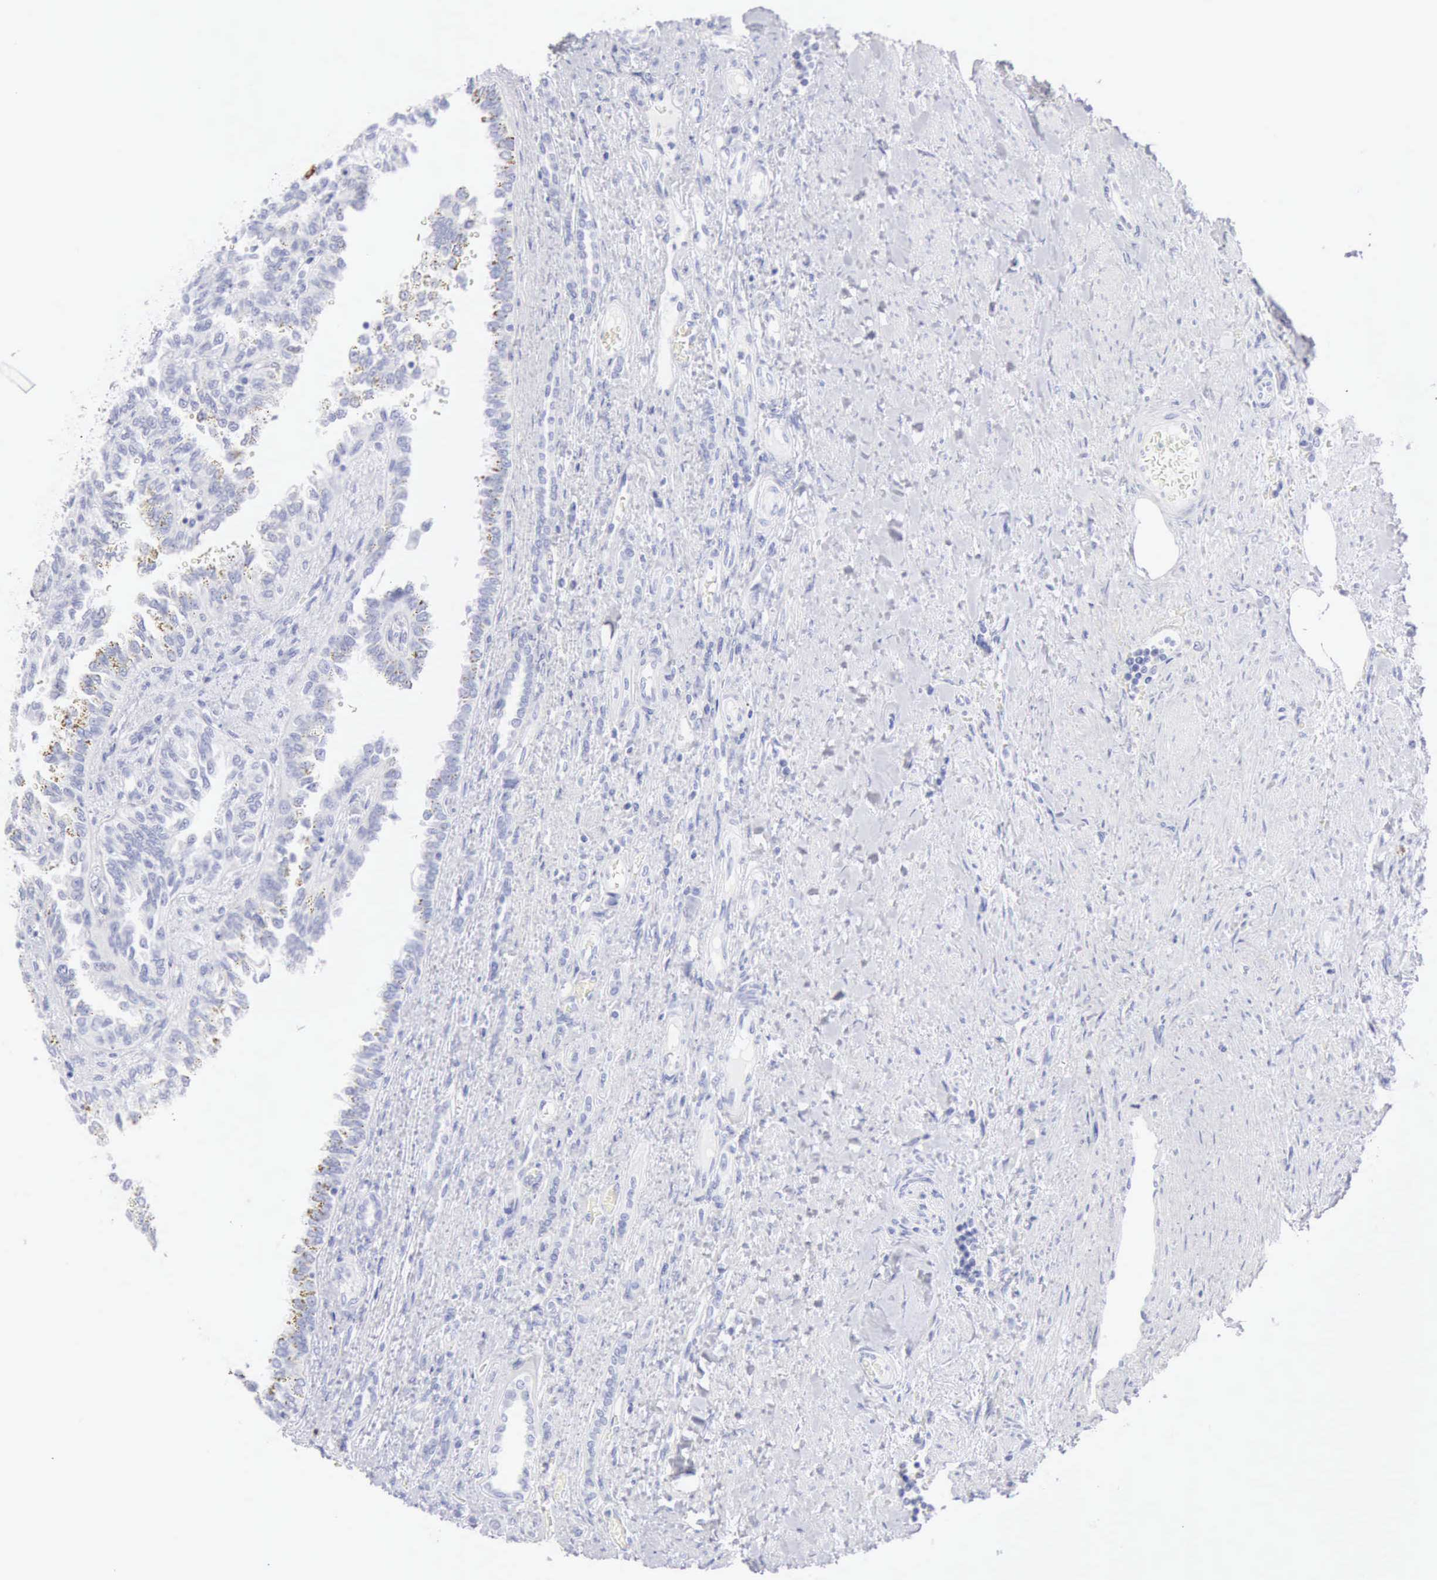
{"staining": {"intensity": "negative", "quantity": "none", "location": "none"}, "tissue": "renal cancer", "cell_type": "Tumor cells", "image_type": "cancer", "snomed": [{"axis": "morphology", "description": "Inflammation, NOS"}, {"axis": "morphology", "description": "Adenocarcinoma, NOS"}, {"axis": "topography", "description": "Kidney"}], "caption": "This image is of adenocarcinoma (renal) stained with immunohistochemistry to label a protein in brown with the nuclei are counter-stained blue. There is no expression in tumor cells. The staining was performed using DAB (3,3'-diaminobenzidine) to visualize the protein expression in brown, while the nuclei were stained in blue with hematoxylin (Magnification: 20x).", "gene": "KRT10", "patient": {"sex": "male", "age": 68}}